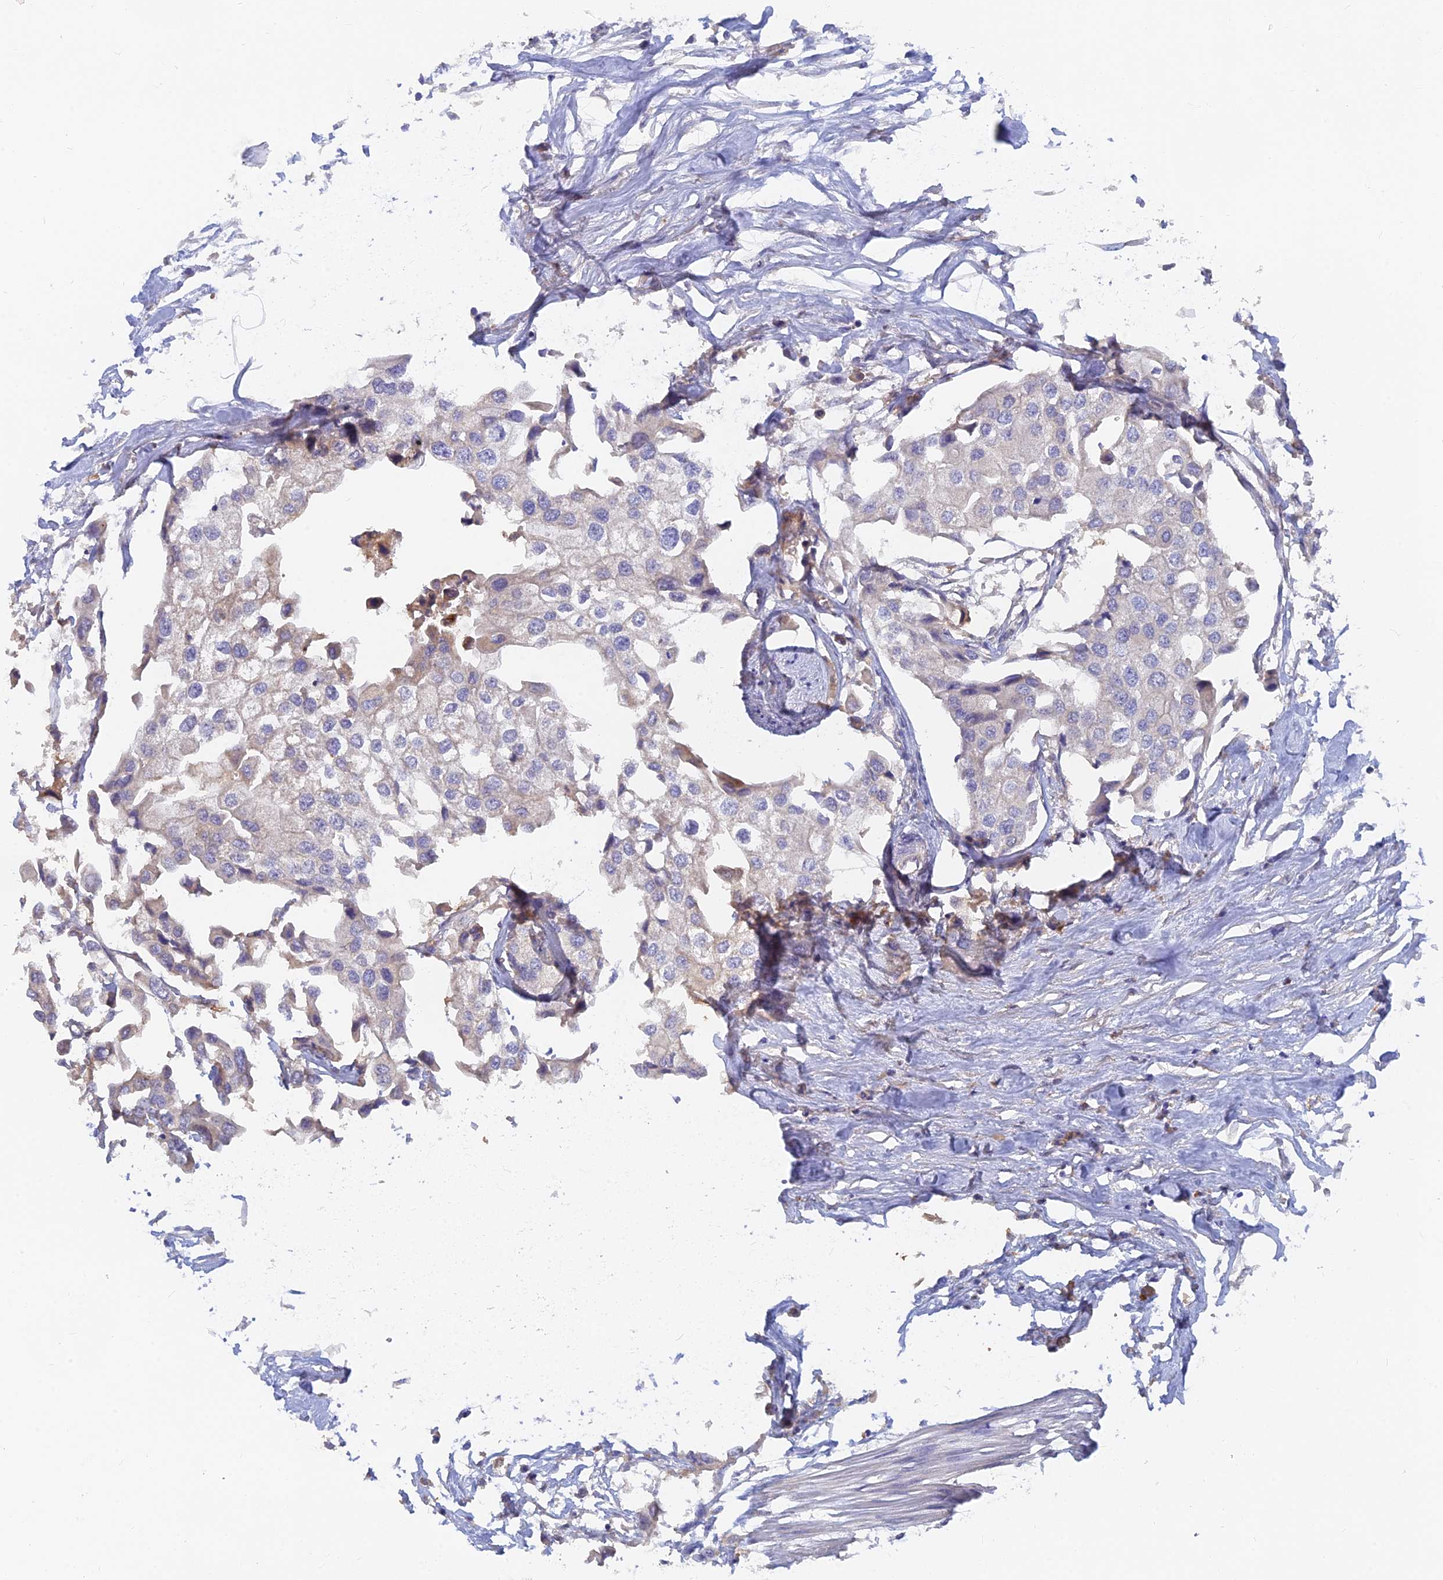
{"staining": {"intensity": "negative", "quantity": "none", "location": "none"}, "tissue": "urothelial cancer", "cell_type": "Tumor cells", "image_type": "cancer", "snomed": [{"axis": "morphology", "description": "Urothelial carcinoma, High grade"}, {"axis": "topography", "description": "Urinary bladder"}], "caption": "Immunohistochemistry (IHC) image of neoplastic tissue: urothelial cancer stained with DAB displays no significant protein positivity in tumor cells.", "gene": "ARRDC1", "patient": {"sex": "male", "age": 64}}